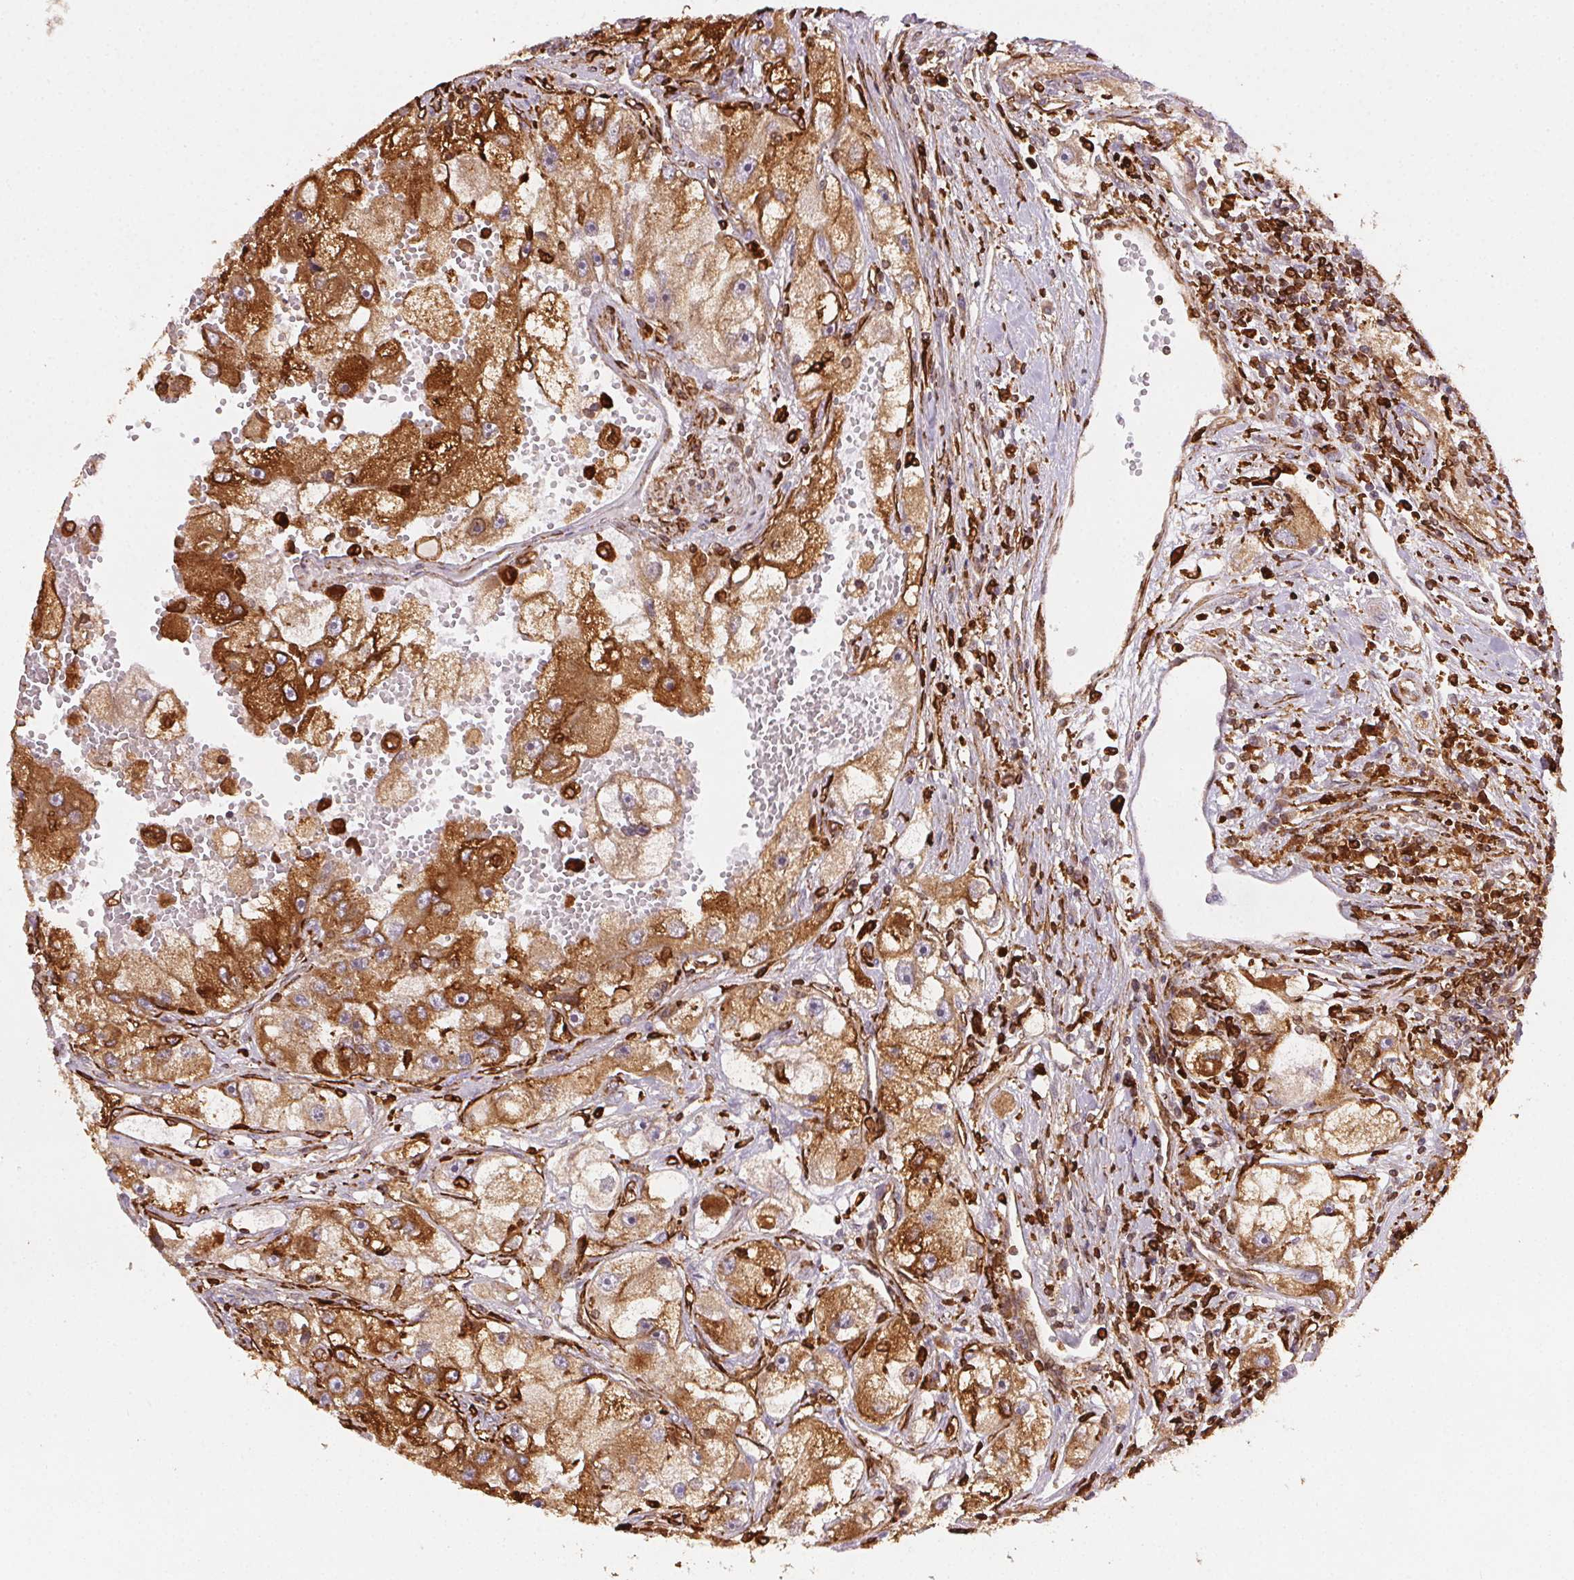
{"staining": {"intensity": "moderate", "quantity": ">75%", "location": "cytoplasmic/membranous"}, "tissue": "renal cancer", "cell_type": "Tumor cells", "image_type": "cancer", "snomed": [{"axis": "morphology", "description": "Adenocarcinoma, NOS"}, {"axis": "topography", "description": "Kidney"}], "caption": "Human renal cancer stained with a brown dye reveals moderate cytoplasmic/membranous positive expression in about >75% of tumor cells.", "gene": "RNASET2", "patient": {"sex": "male", "age": 63}}